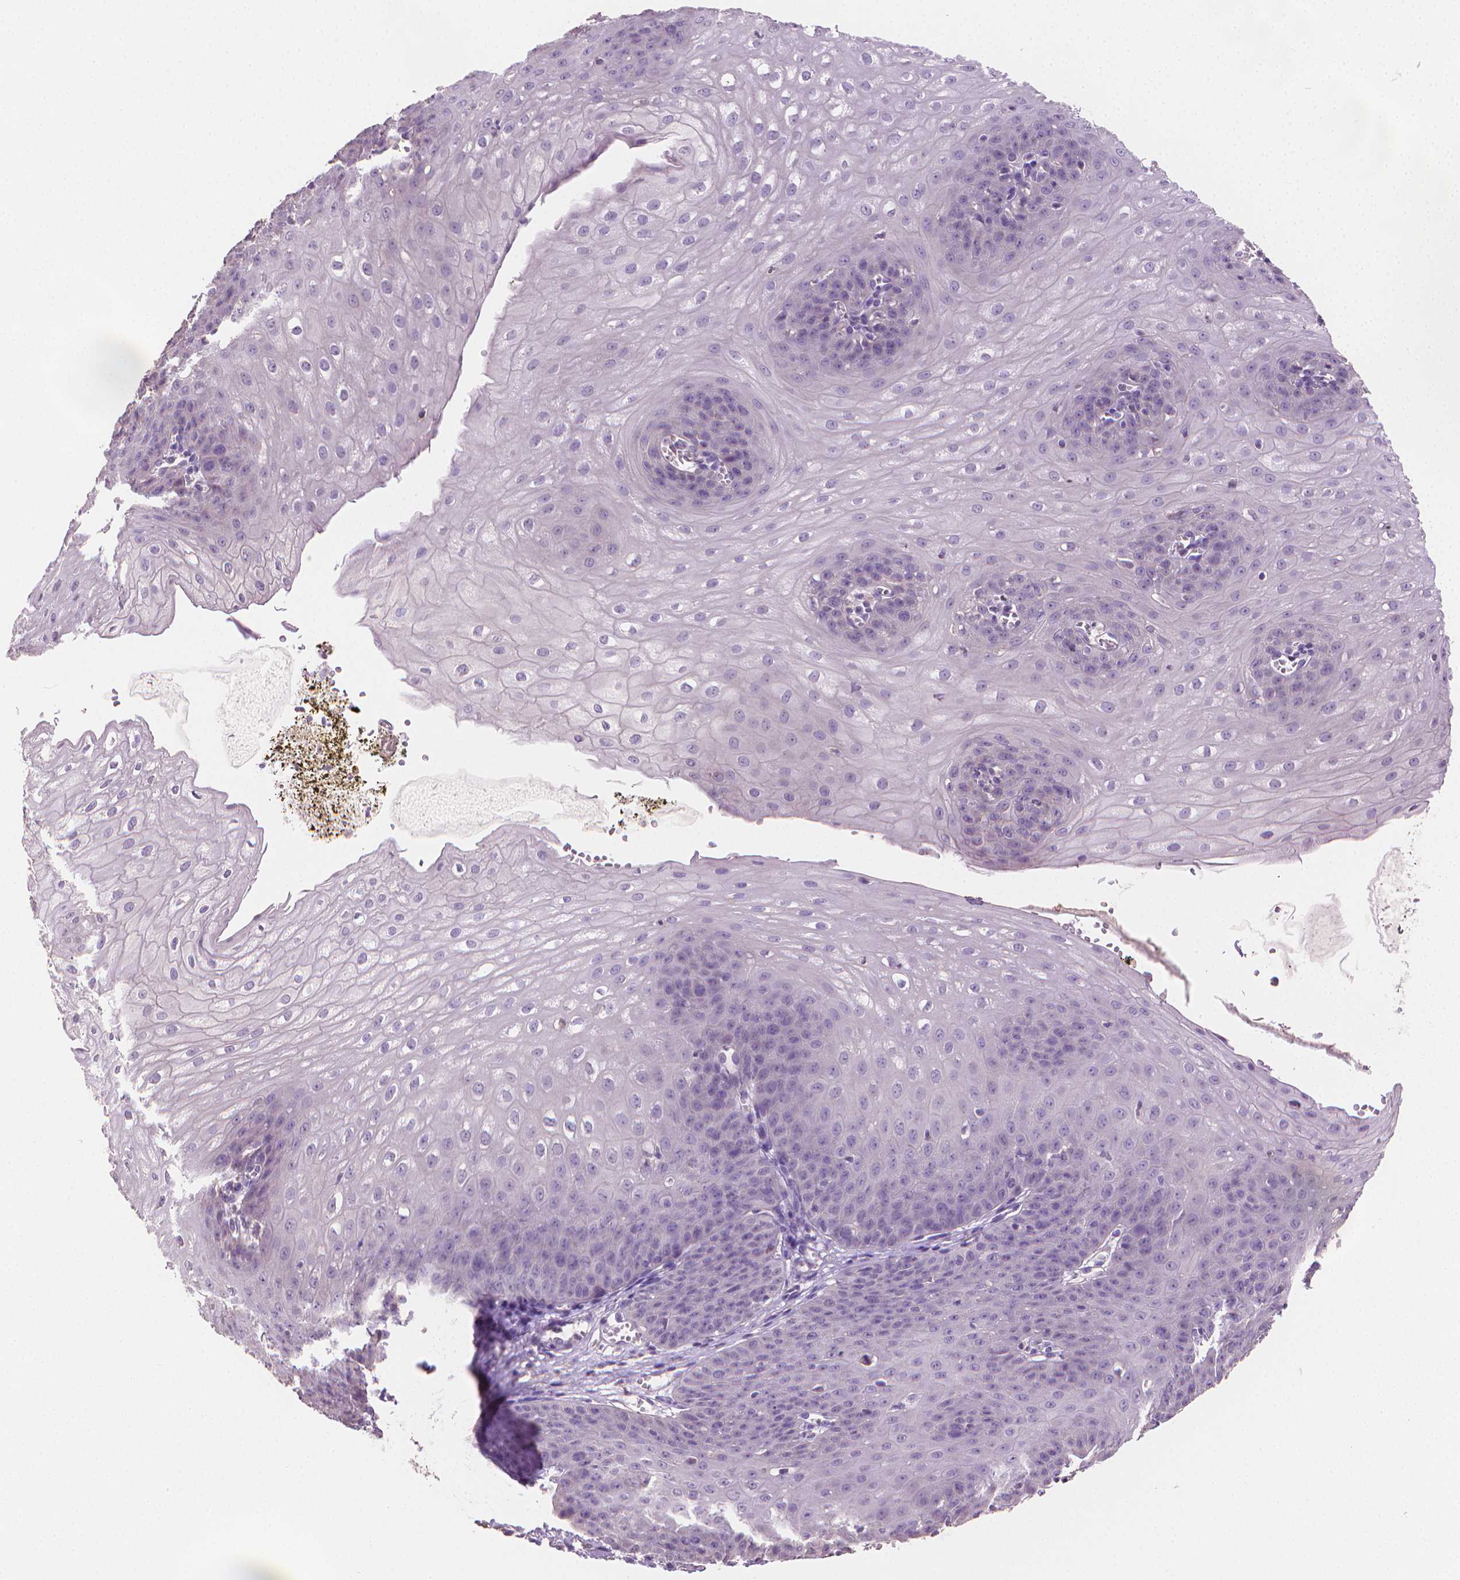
{"staining": {"intensity": "negative", "quantity": "none", "location": "none"}, "tissue": "esophagus", "cell_type": "Squamous epithelial cells", "image_type": "normal", "snomed": [{"axis": "morphology", "description": "Normal tissue, NOS"}, {"axis": "topography", "description": "Esophagus"}], "caption": "This is a image of immunohistochemistry (IHC) staining of unremarkable esophagus, which shows no staining in squamous epithelial cells.", "gene": "CATIP", "patient": {"sex": "male", "age": 71}}